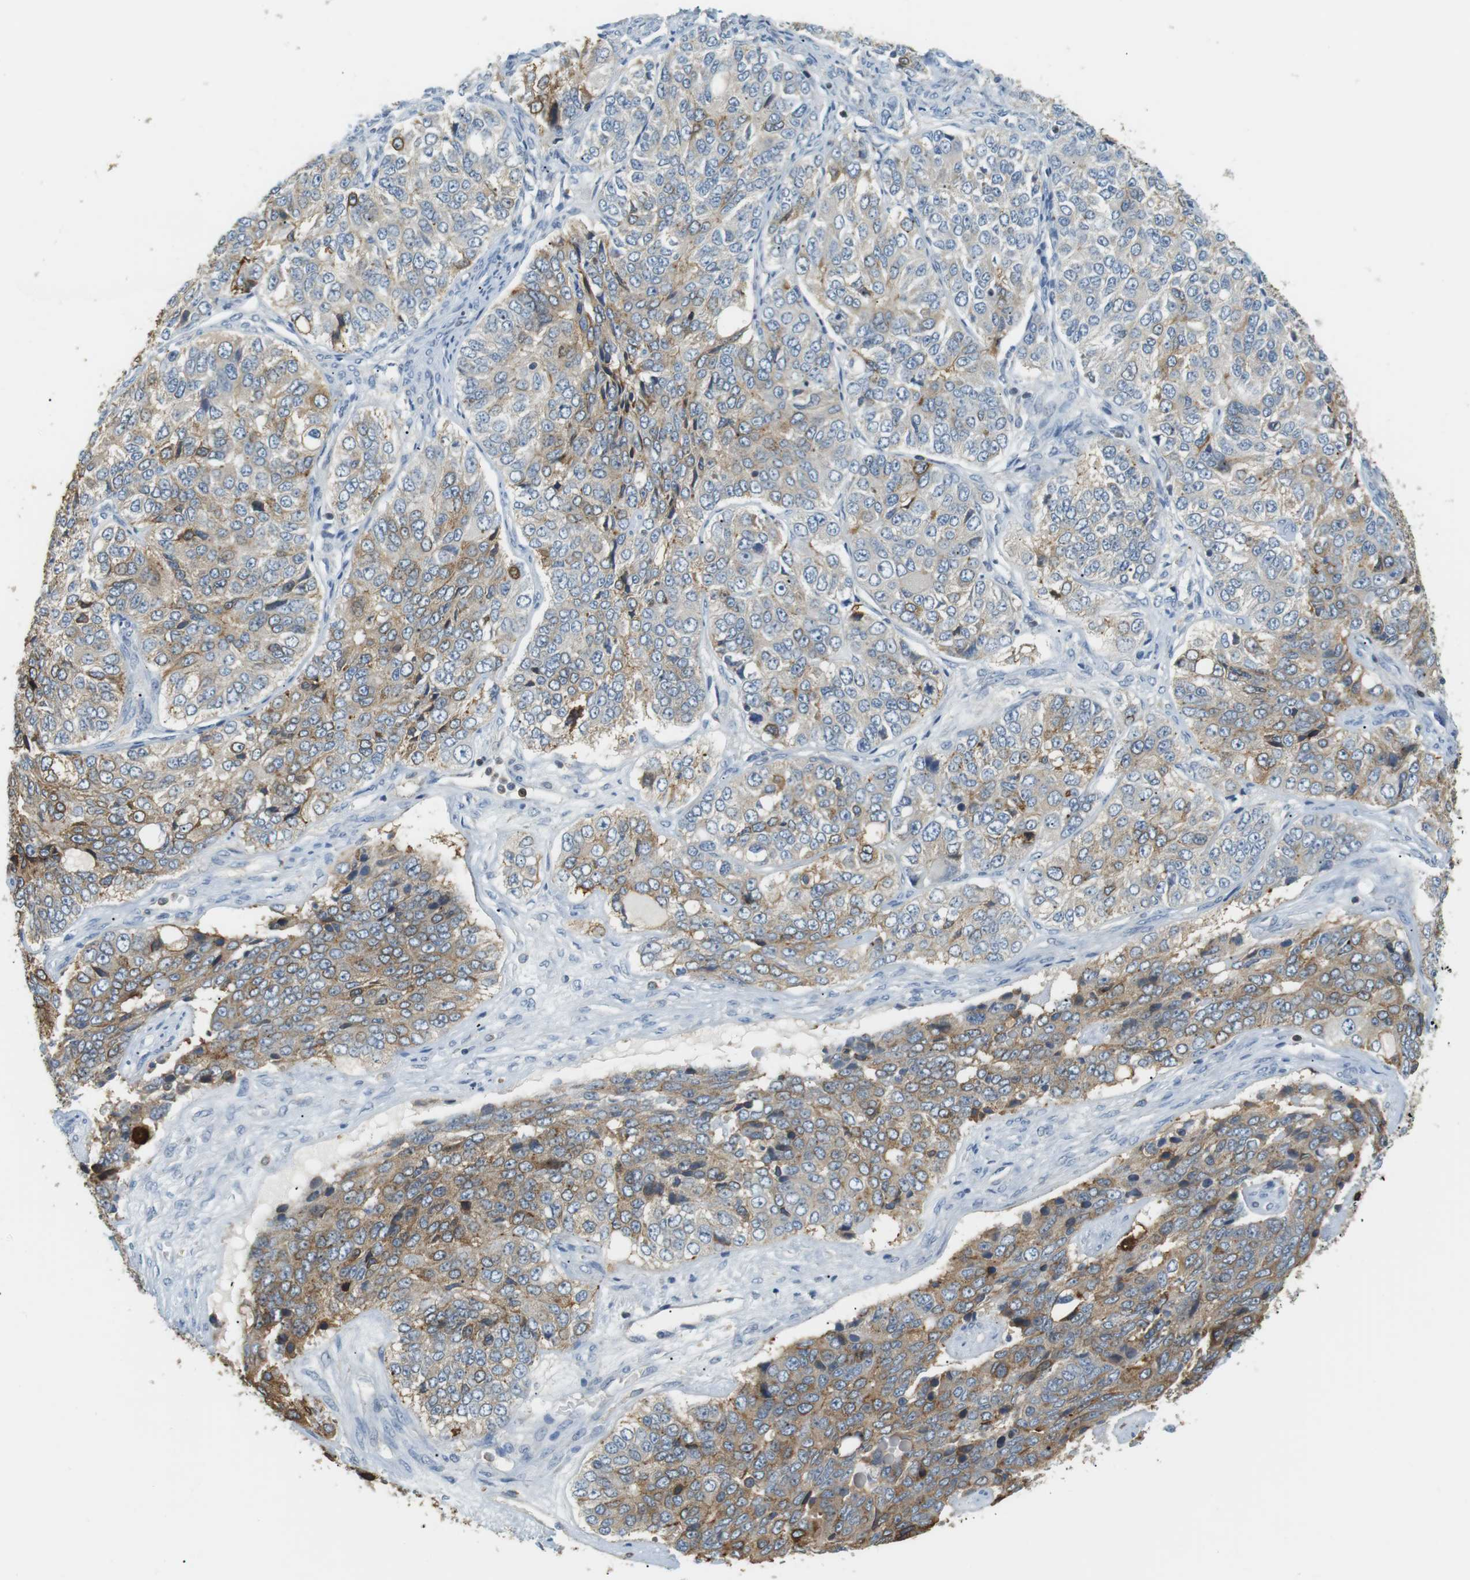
{"staining": {"intensity": "weak", "quantity": ">75%", "location": "cytoplasmic/membranous"}, "tissue": "ovarian cancer", "cell_type": "Tumor cells", "image_type": "cancer", "snomed": [{"axis": "morphology", "description": "Carcinoma, endometroid"}, {"axis": "topography", "description": "Ovary"}], "caption": "Human ovarian cancer (endometroid carcinoma) stained with a protein marker demonstrates weak staining in tumor cells.", "gene": "P2RY1", "patient": {"sex": "female", "age": 51}}